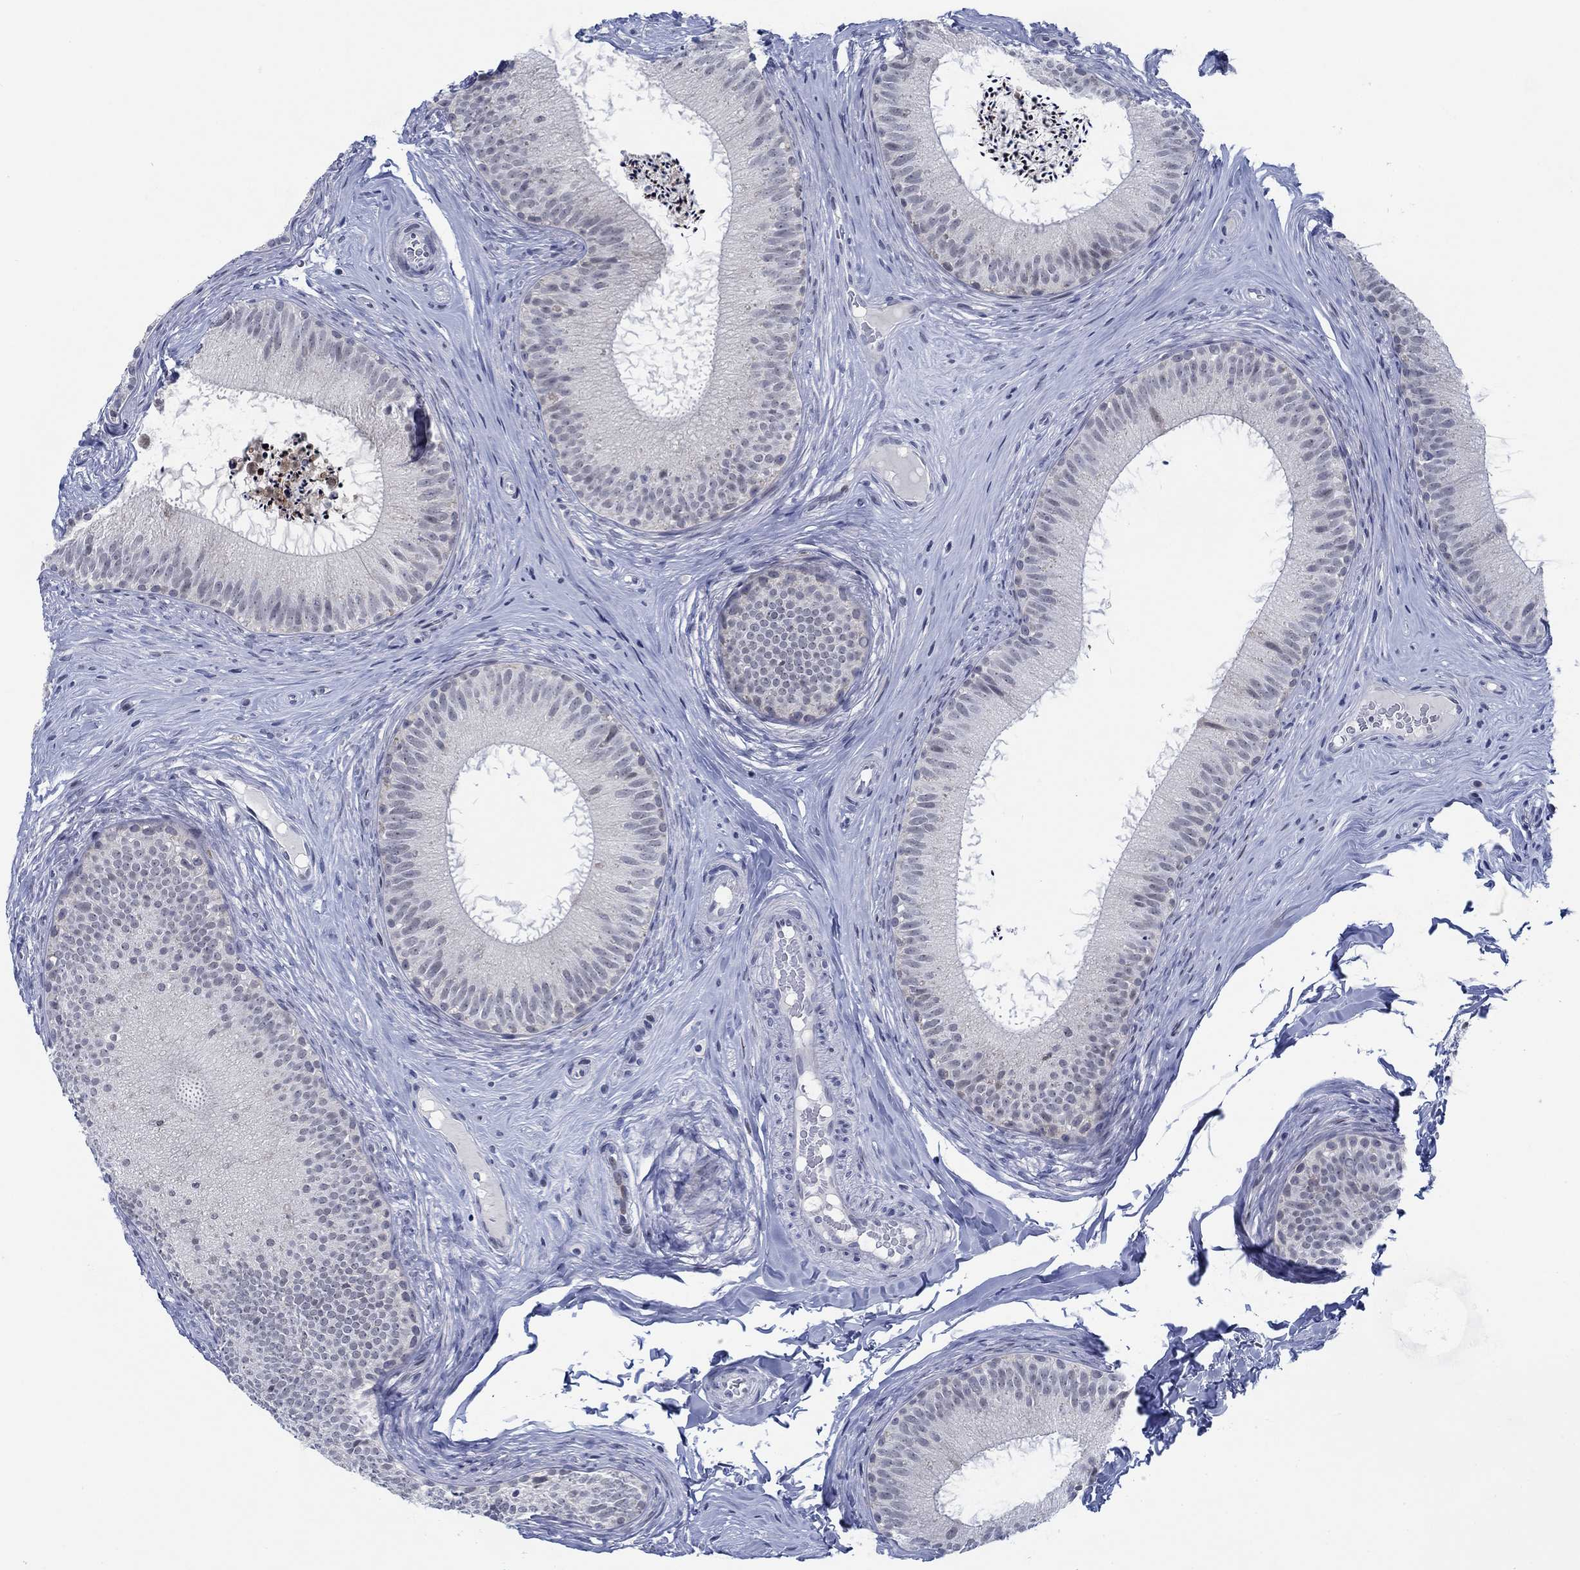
{"staining": {"intensity": "negative", "quantity": "none", "location": "none"}, "tissue": "epididymis", "cell_type": "Glandular cells", "image_type": "normal", "snomed": [{"axis": "morphology", "description": "Normal tissue, NOS"}, {"axis": "morphology", "description": "Carcinoma, Embryonal, NOS"}, {"axis": "topography", "description": "Testis"}, {"axis": "topography", "description": "Epididymis"}], "caption": "DAB (3,3'-diaminobenzidine) immunohistochemical staining of unremarkable human epididymis exhibits no significant positivity in glandular cells. (Immunohistochemistry (ihc), brightfield microscopy, high magnification).", "gene": "NEU3", "patient": {"sex": "male", "age": 24}}